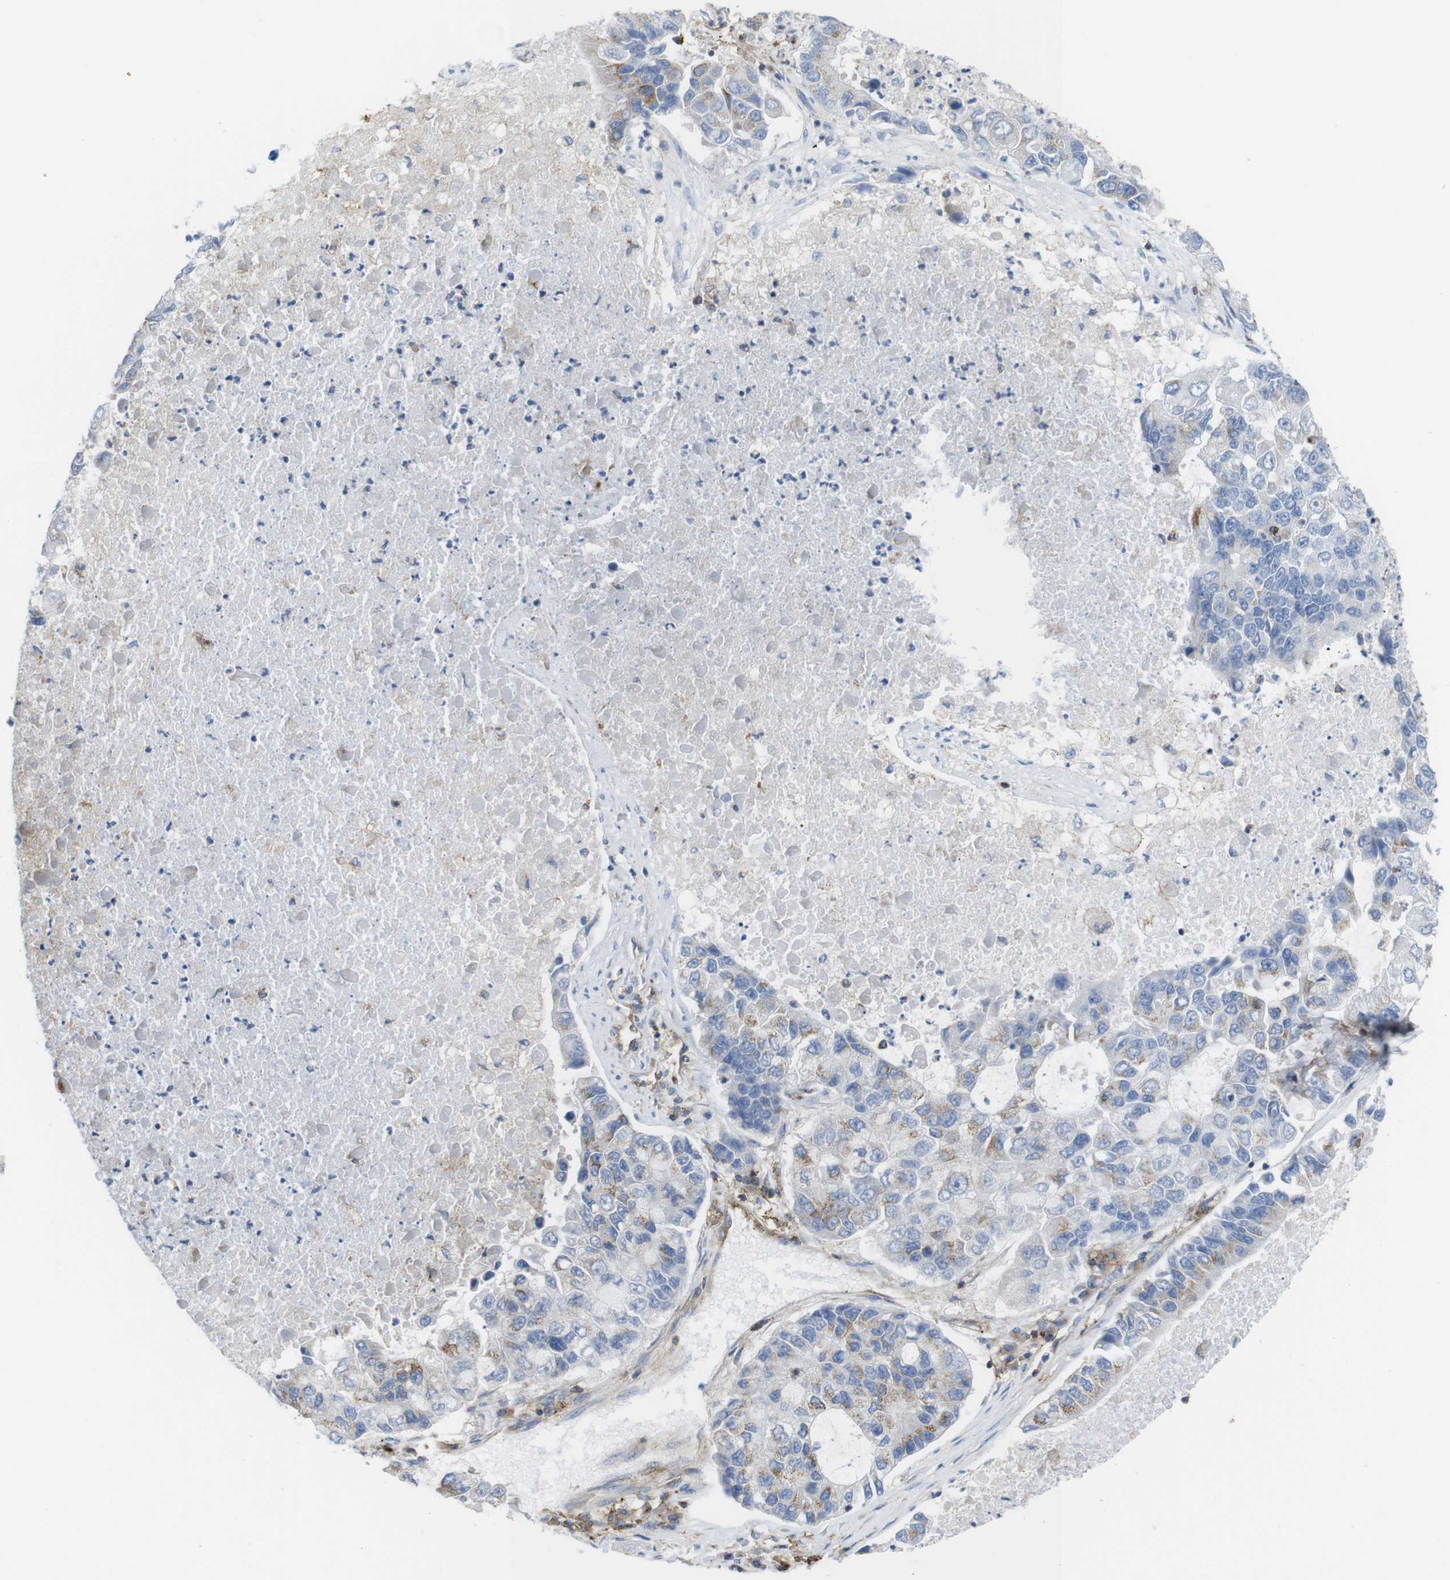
{"staining": {"intensity": "weak", "quantity": "<25%", "location": "cytoplasmic/membranous"}, "tissue": "lung cancer", "cell_type": "Tumor cells", "image_type": "cancer", "snomed": [{"axis": "morphology", "description": "Adenocarcinoma, NOS"}, {"axis": "topography", "description": "Lung"}], "caption": "Tumor cells show no significant protein positivity in lung cancer.", "gene": "CCR6", "patient": {"sex": "female", "age": 51}}